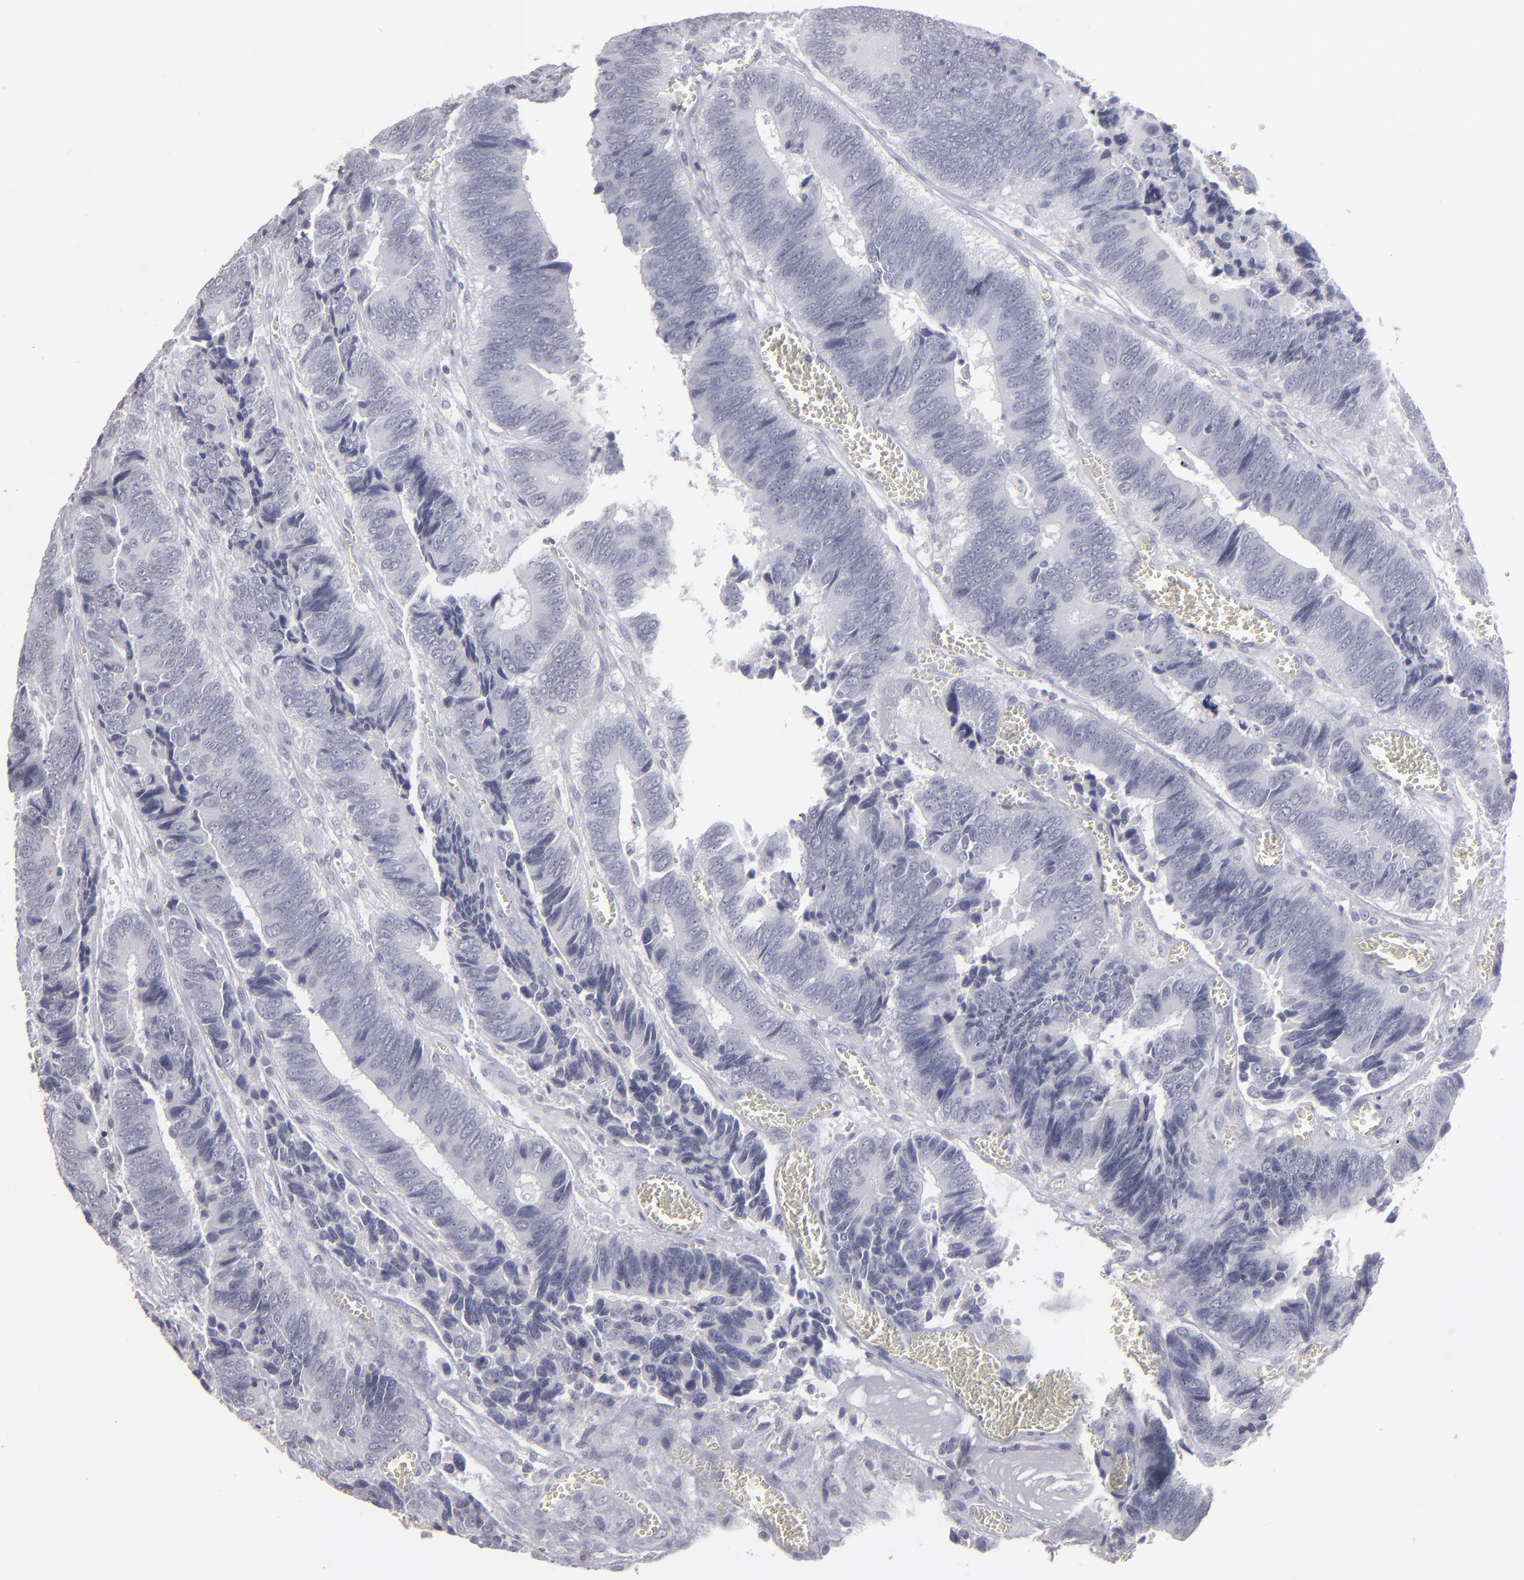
{"staining": {"intensity": "negative", "quantity": "none", "location": "none"}, "tissue": "colorectal cancer", "cell_type": "Tumor cells", "image_type": "cancer", "snomed": [{"axis": "morphology", "description": "Adenocarcinoma, NOS"}, {"axis": "topography", "description": "Colon"}], "caption": "This is an immunohistochemistry photomicrograph of human colorectal cancer (adenocarcinoma). There is no expression in tumor cells.", "gene": "SEMA3G", "patient": {"sex": "female", "age": 84}}